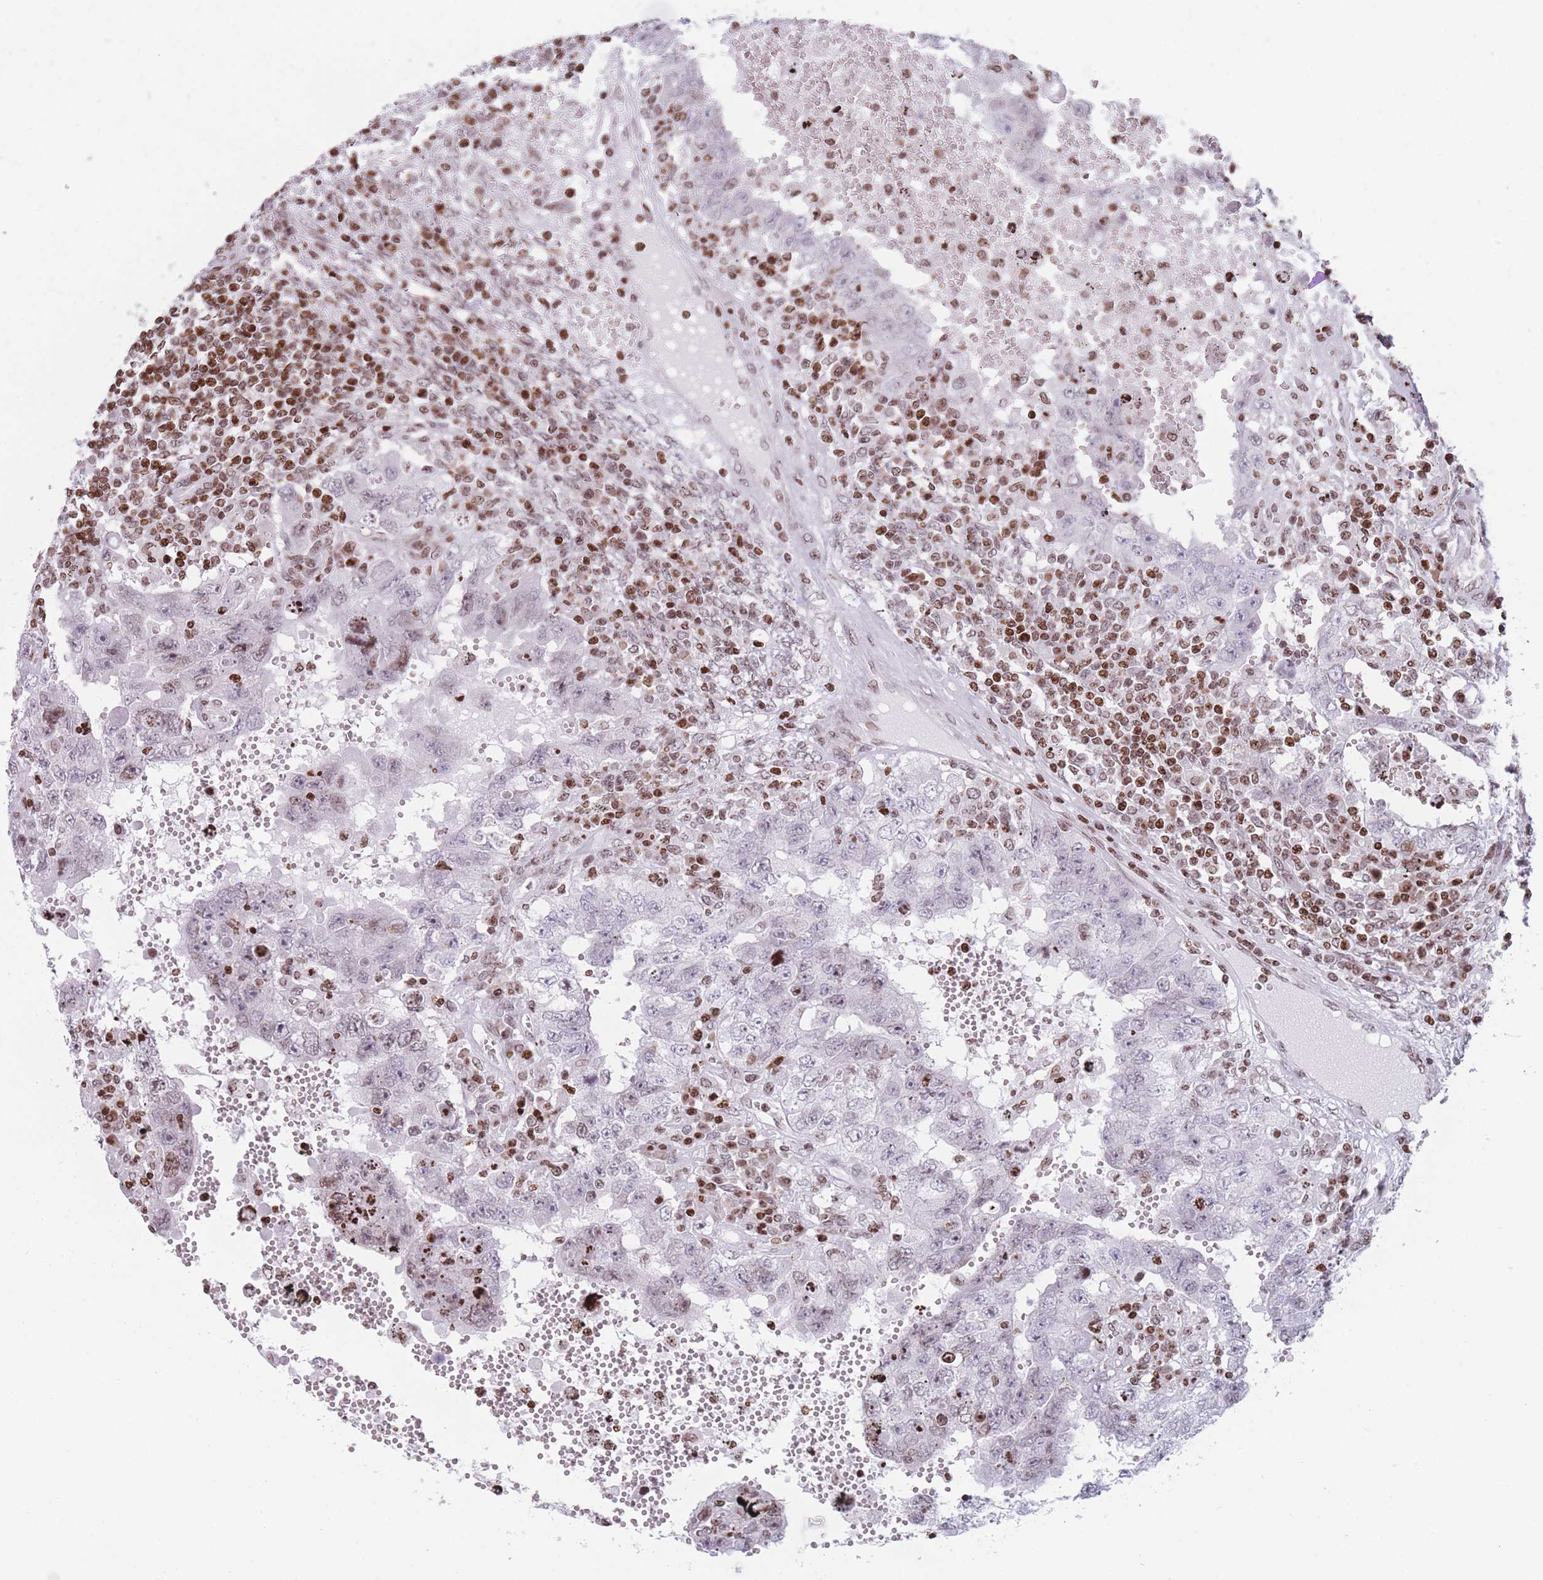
{"staining": {"intensity": "weak", "quantity": "<25%", "location": "nuclear"}, "tissue": "testis cancer", "cell_type": "Tumor cells", "image_type": "cancer", "snomed": [{"axis": "morphology", "description": "Carcinoma, Embryonal, NOS"}, {"axis": "topography", "description": "Testis"}], "caption": "Human testis cancer (embryonal carcinoma) stained for a protein using IHC displays no staining in tumor cells.", "gene": "AK9", "patient": {"sex": "male", "age": 26}}